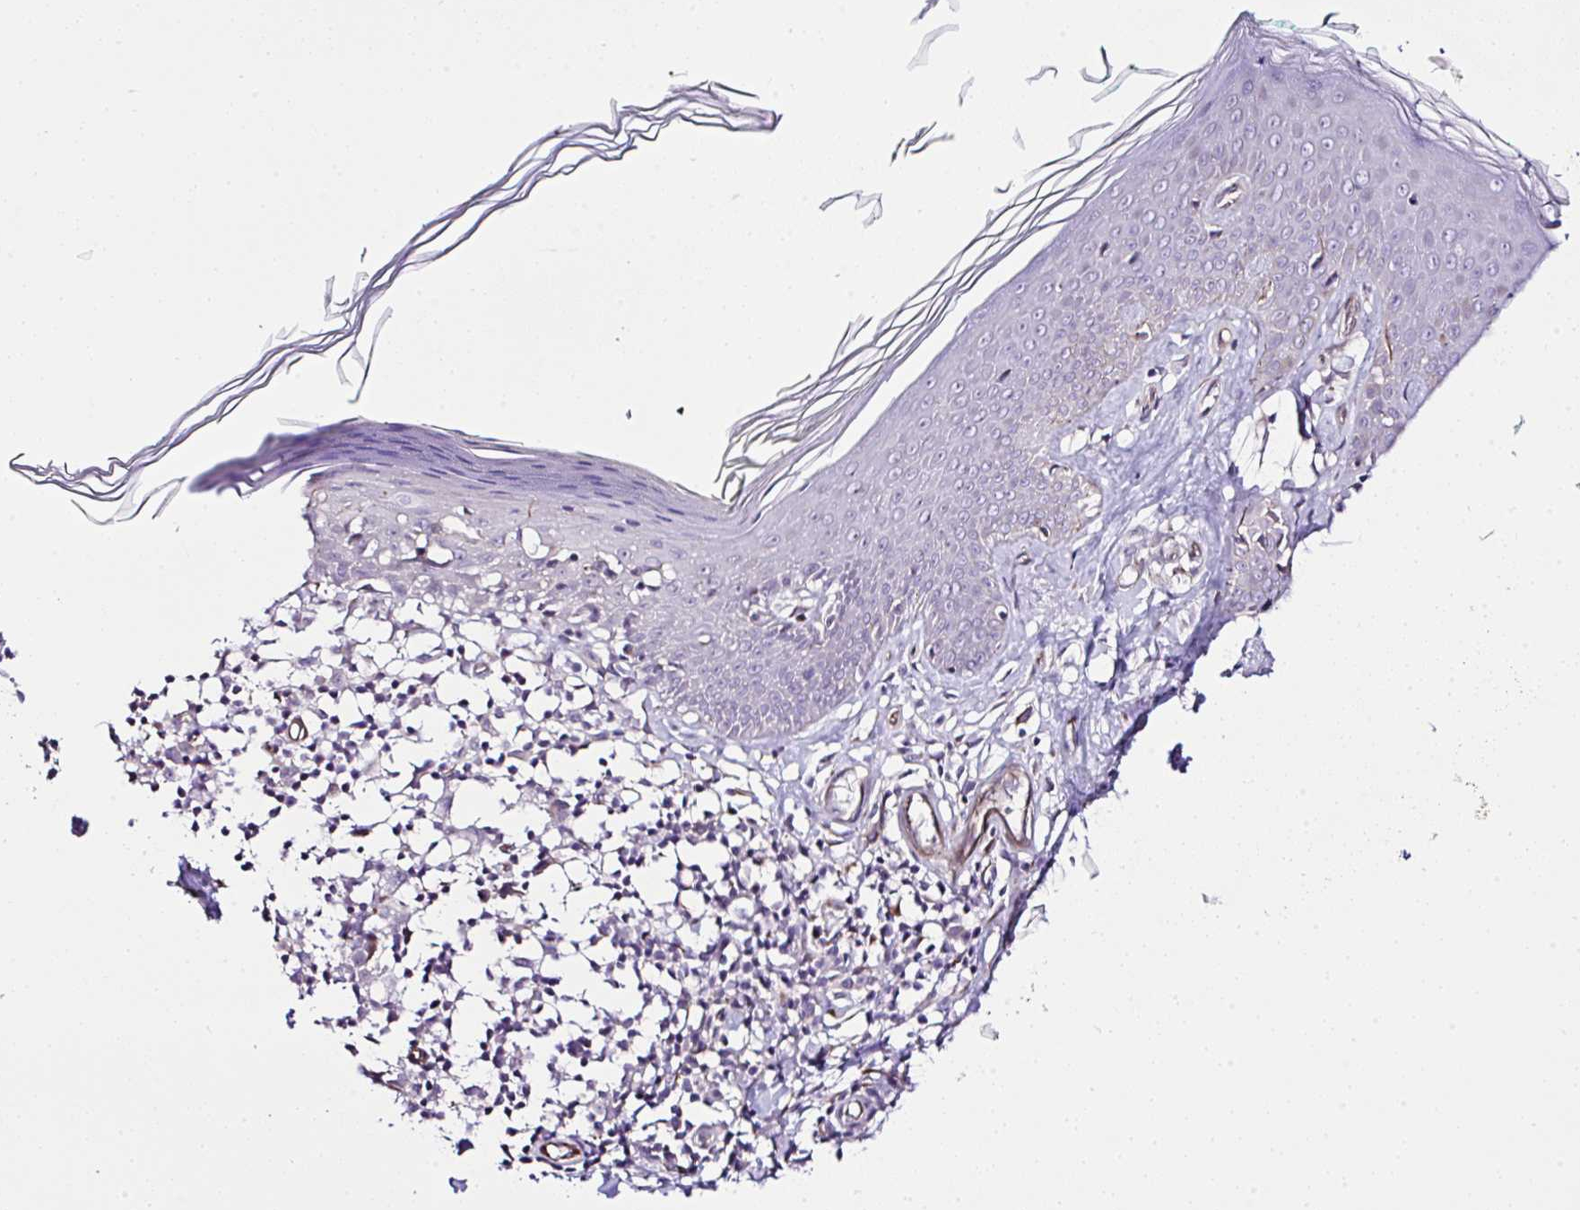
{"staining": {"intensity": "negative", "quantity": "none", "location": "none"}, "tissue": "skin", "cell_type": "Fibroblasts", "image_type": "normal", "snomed": [{"axis": "morphology", "description": "Normal tissue, NOS"}, {"axis": "topography", "description": "Skin"}, {"axis": "topography", "description": "Peripheral nerve tissue"}], "caption": "An IHC histopathology image of unremarkable skin is shown. There is no staining in fibroblasts of skin. (DAB IHC, high magnification).", "gene": "FBXO34", "patient": {"sex": "female", "age": 45}}